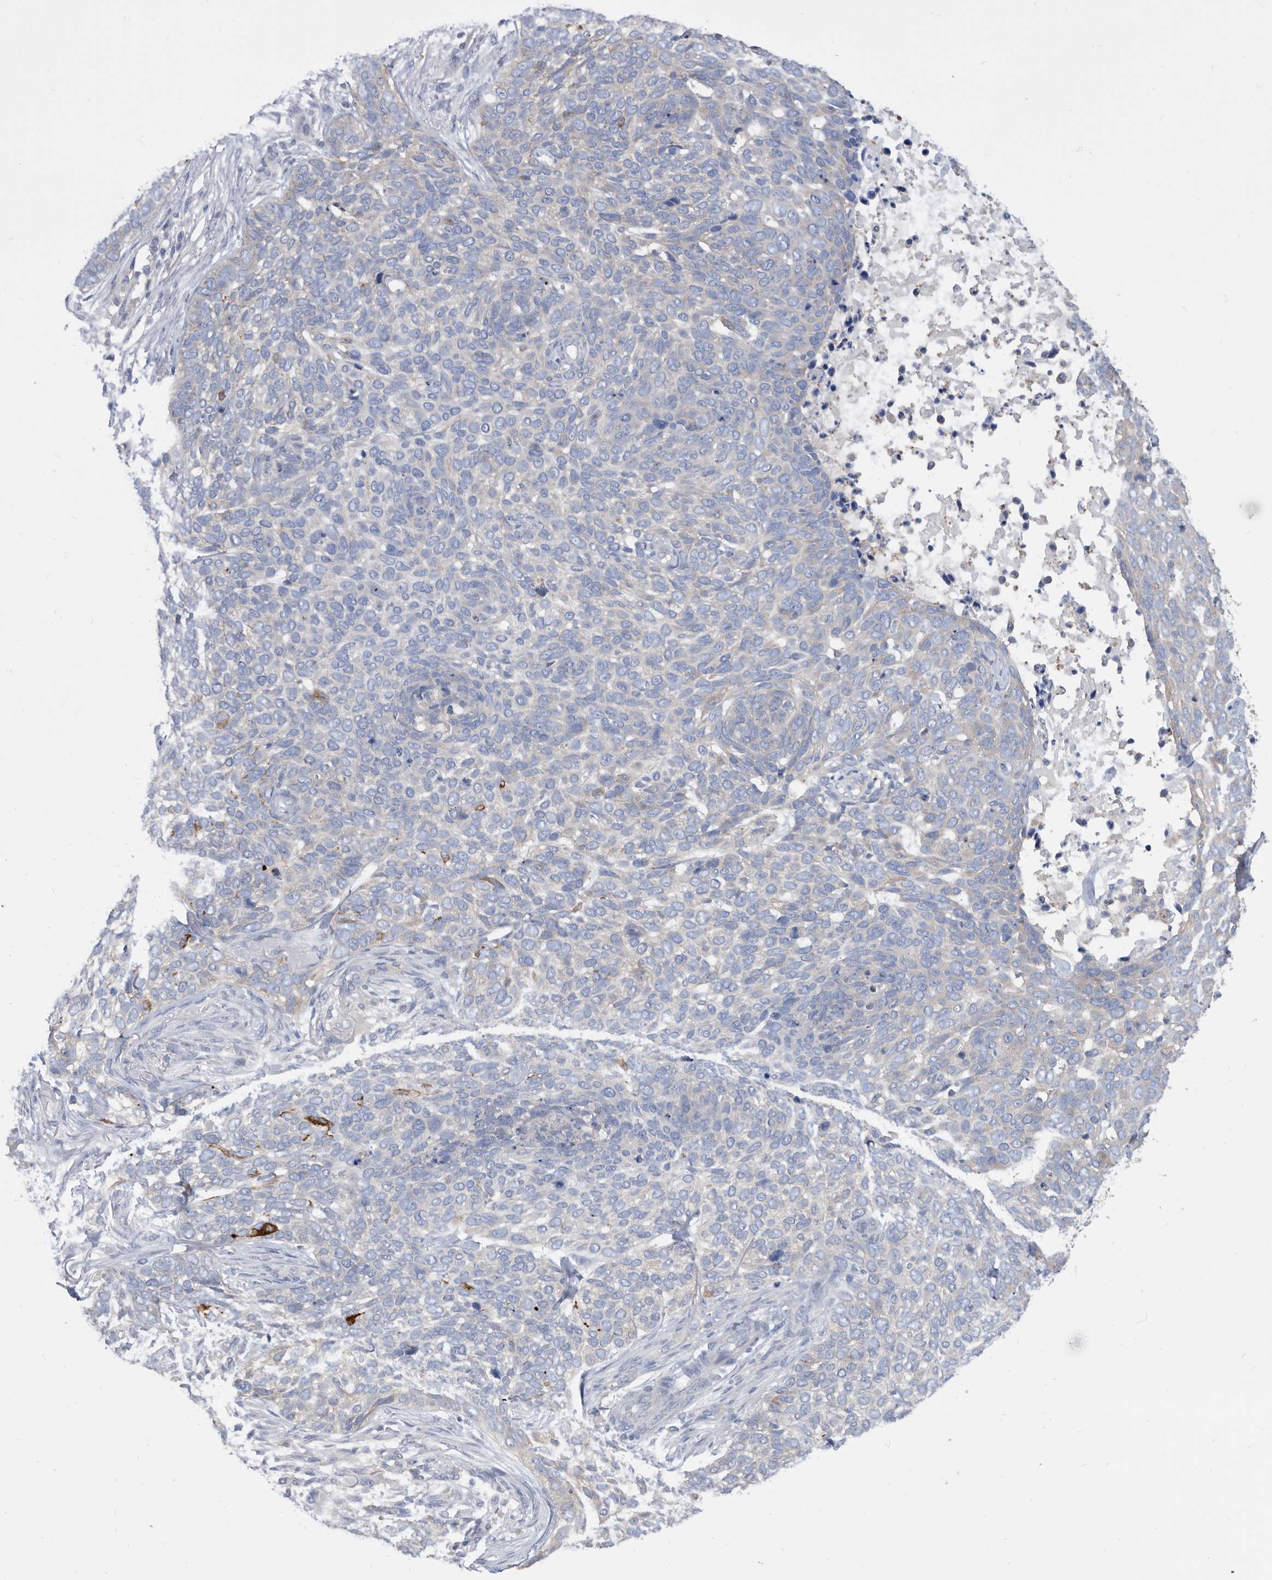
{"staining": {"intensity": "negative", "quantity": "none", "location": "none"}, "tissue": "skin cancer", "cell_type": "Tumor cells", "image_type": "cancer", "snomed": [{"axis": "morphology", "description": "Basal cell carcinoma"}, {"axis": "topography", "description": "Skin"}], "caption": "Human skin cancer (basal cell carcinoma) stained for a protein using immunohistochemistry exhibits no expression in tumor cells.", "gene": "CCT4", "patient": {"sex": "female", "age": 64}}